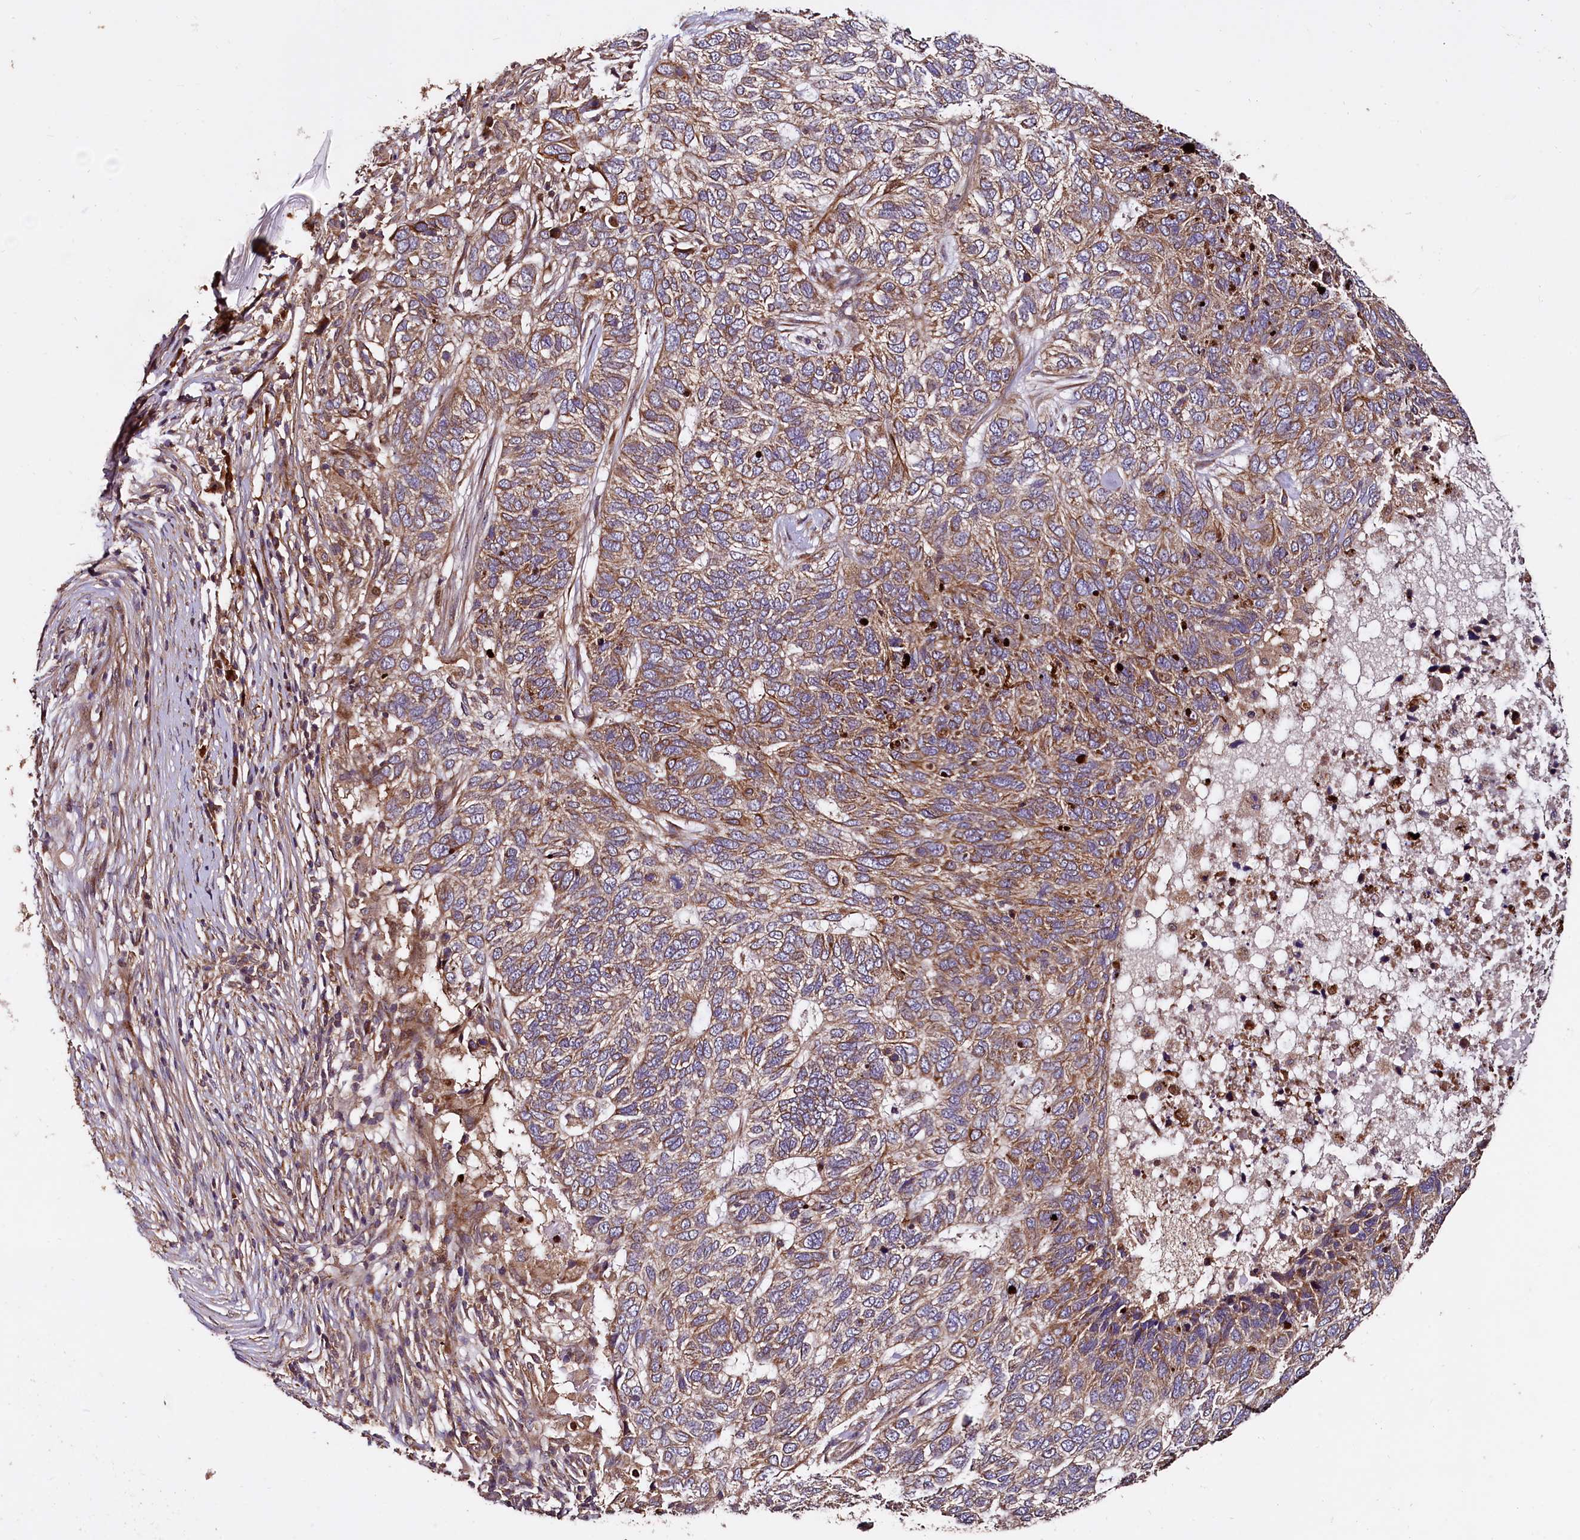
{"staining": {"intensity": "moderate", "quantity": ">75%", "location": "cytoplasmic/membranous"}, "tissue": "skin cancer", "cell_type": "Tumor cells", "image_type": "cancer", "snomed": [{"axis": "morphology", "description": "Basal cell carcinoma"}, {"axis": "topography", "description": "Skin"}], "caption": "IHC staining of skin cancer (basal cell carcinoma), which exhibits medium levels of moderate cytoplasmic/membranous staining in about >75% of tumor cells indicating moderate cytoplasmic/membranous protein staining. The staining was performed using DAB (brown) for protein detection and nuclei were counterstained in hematoxylin (blue).", "gene": "RASSF1", "patient": {"sex": "female", "age": 65}}